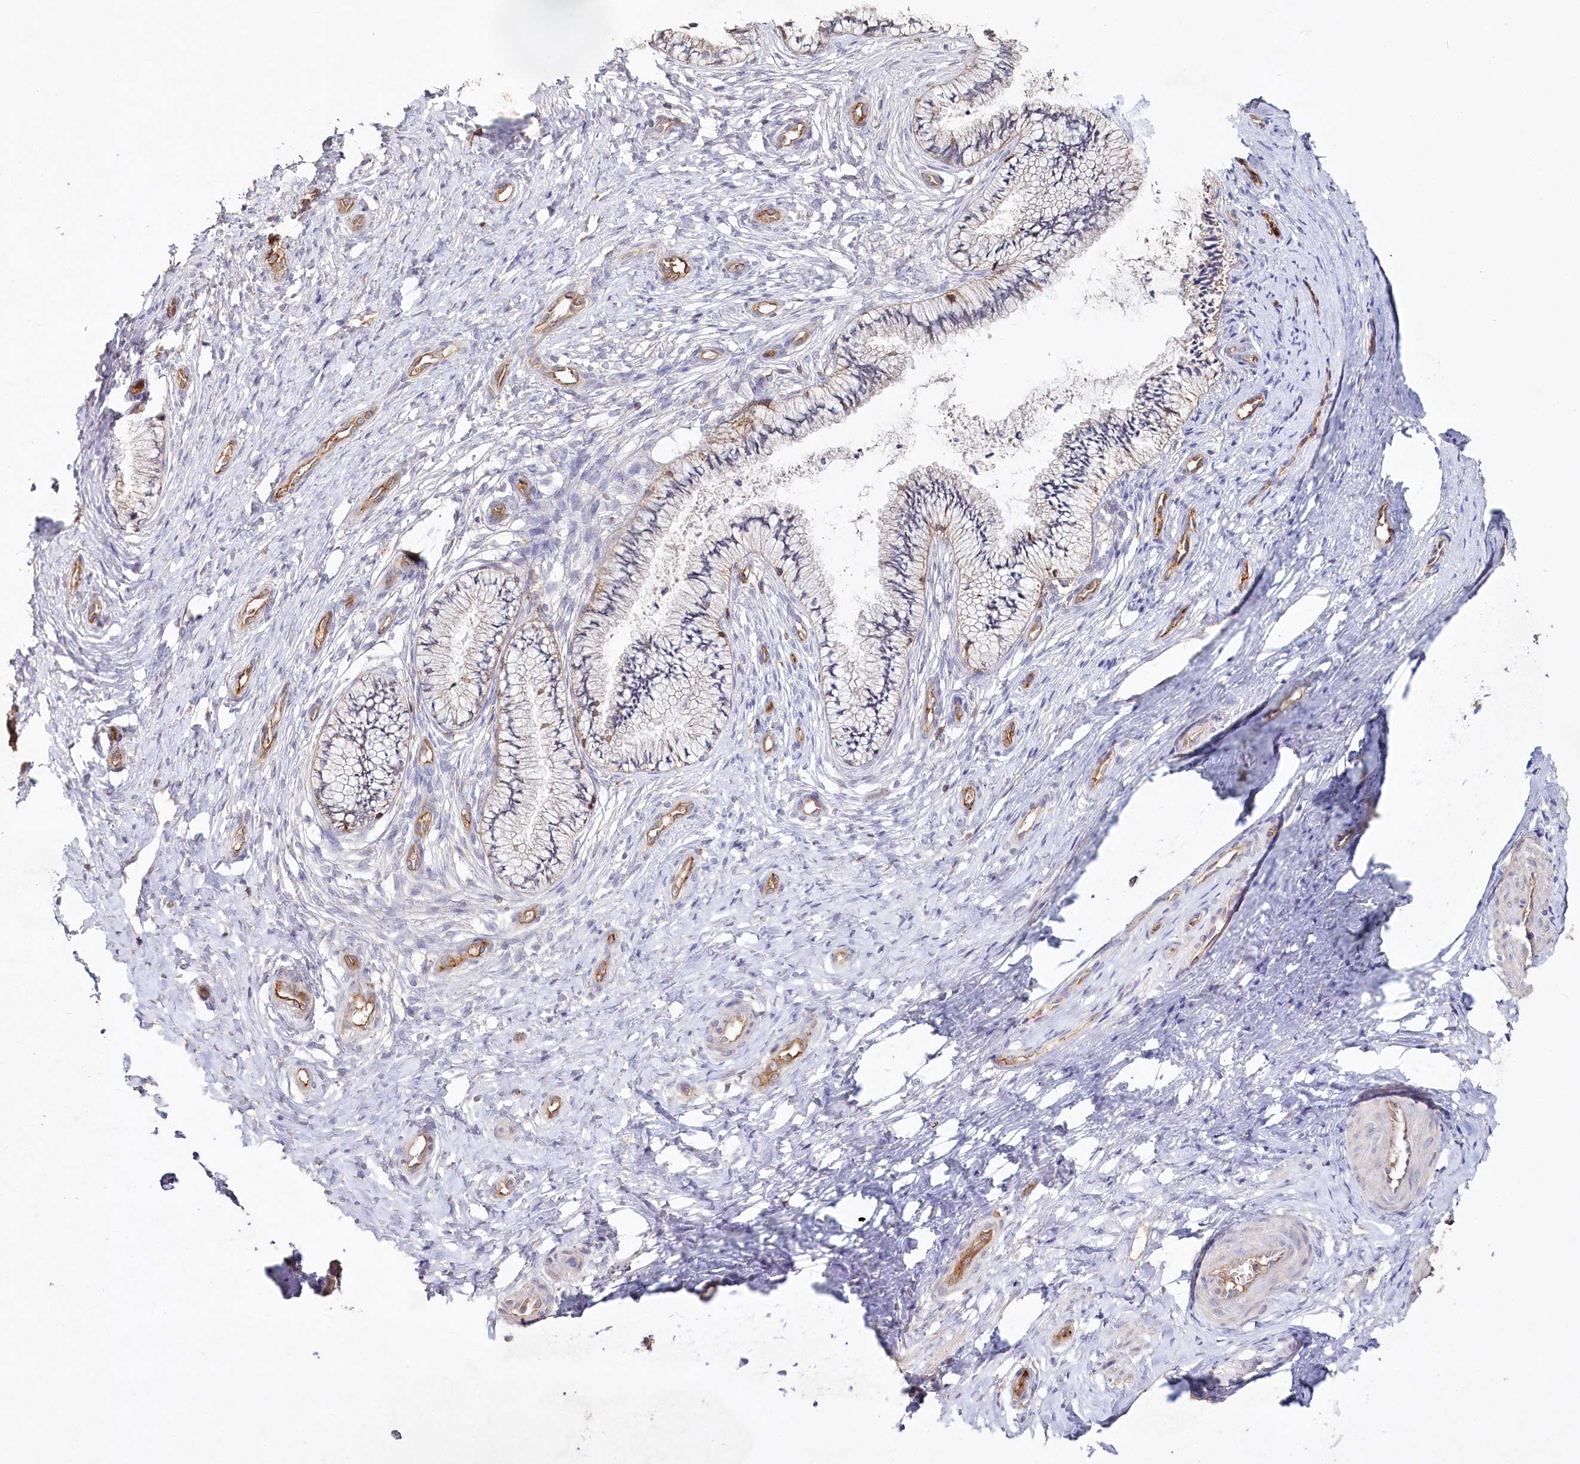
{"staining": {"intensity": "negative", "quantity": "none", "location": "none"}, "tissue": "cervix", "cell_type": "Glandular cells", "image_type": "normal", "snomed": [{"axis": "morphology", "description": "Normal tissue, NOS"}, {"axis": "topography", "description": "Cervix"}], "caption": "DAB (3,3'-diaminobenzidine) immunohistochemical staining of benign cervix shows no significant expression in glandular cells.", "gene": "RBP5", "patient": {"sex": "female", "age": 36}}